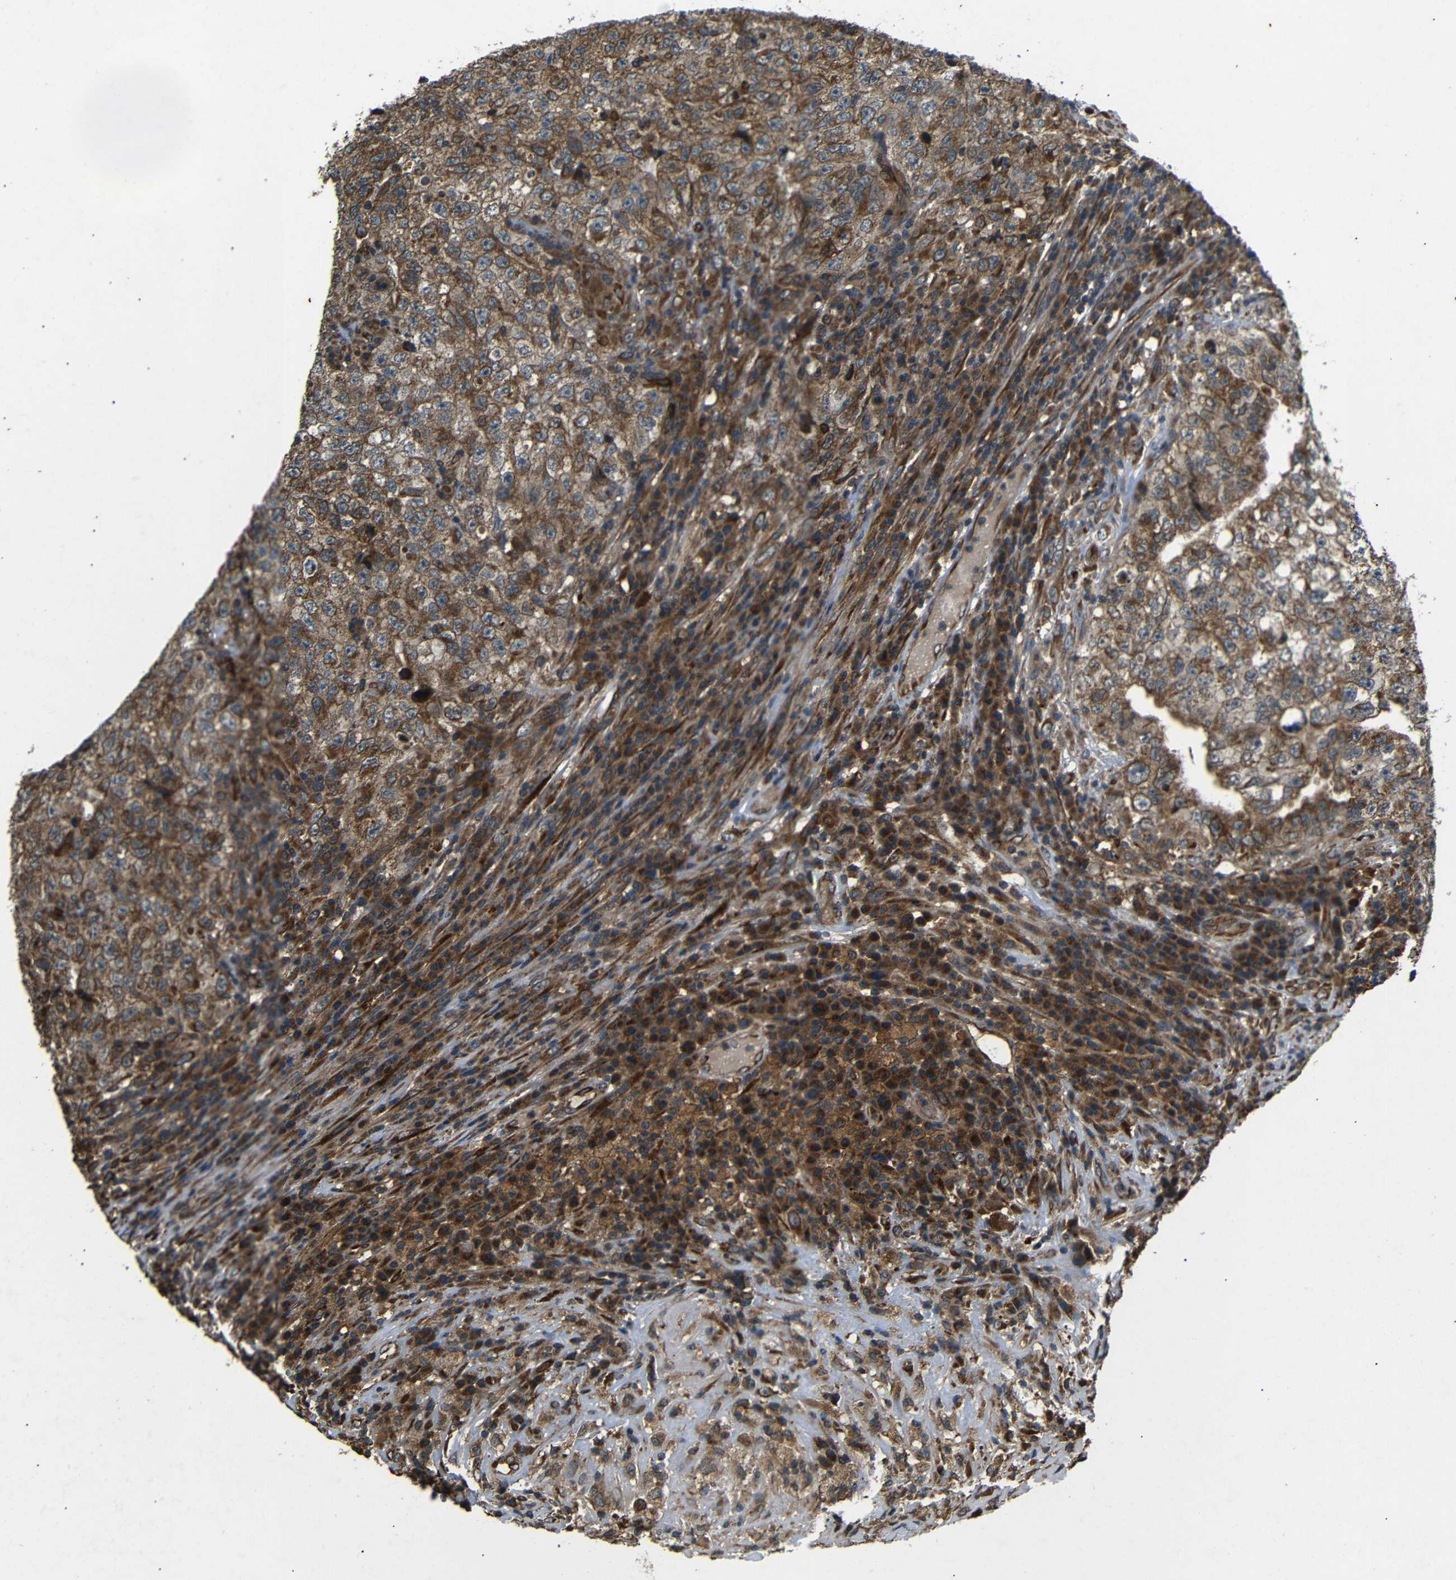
{"staining": {"intensity": "moderate", "quantity": ">75%", "location": "cytoplasmic/membranous"}, "tissue": "testis cancer", "cell_type": "Tumor cells", "image_type": "cancer", "snomed": [{"axis": "morphology", "description": "Necrosis, NOS"}, {"axis": "morphology", "description": "Carcinoma, Embryonal, NOS"}, {"axis": "topography", "description": "Testis"}], "caption": "IHC micrograph of neoplastic tissue: human testis cancer (embryonal carcinoma) stained using IHC demonstrates medium levels of moderate protein expression localized specifically in the cytoplasmic/membranous of tumor cells, appearing as a cytoplasmic/membranous brown color.", "gene": "TRPC1", "patient": {"sex": "male", "age": 19}}